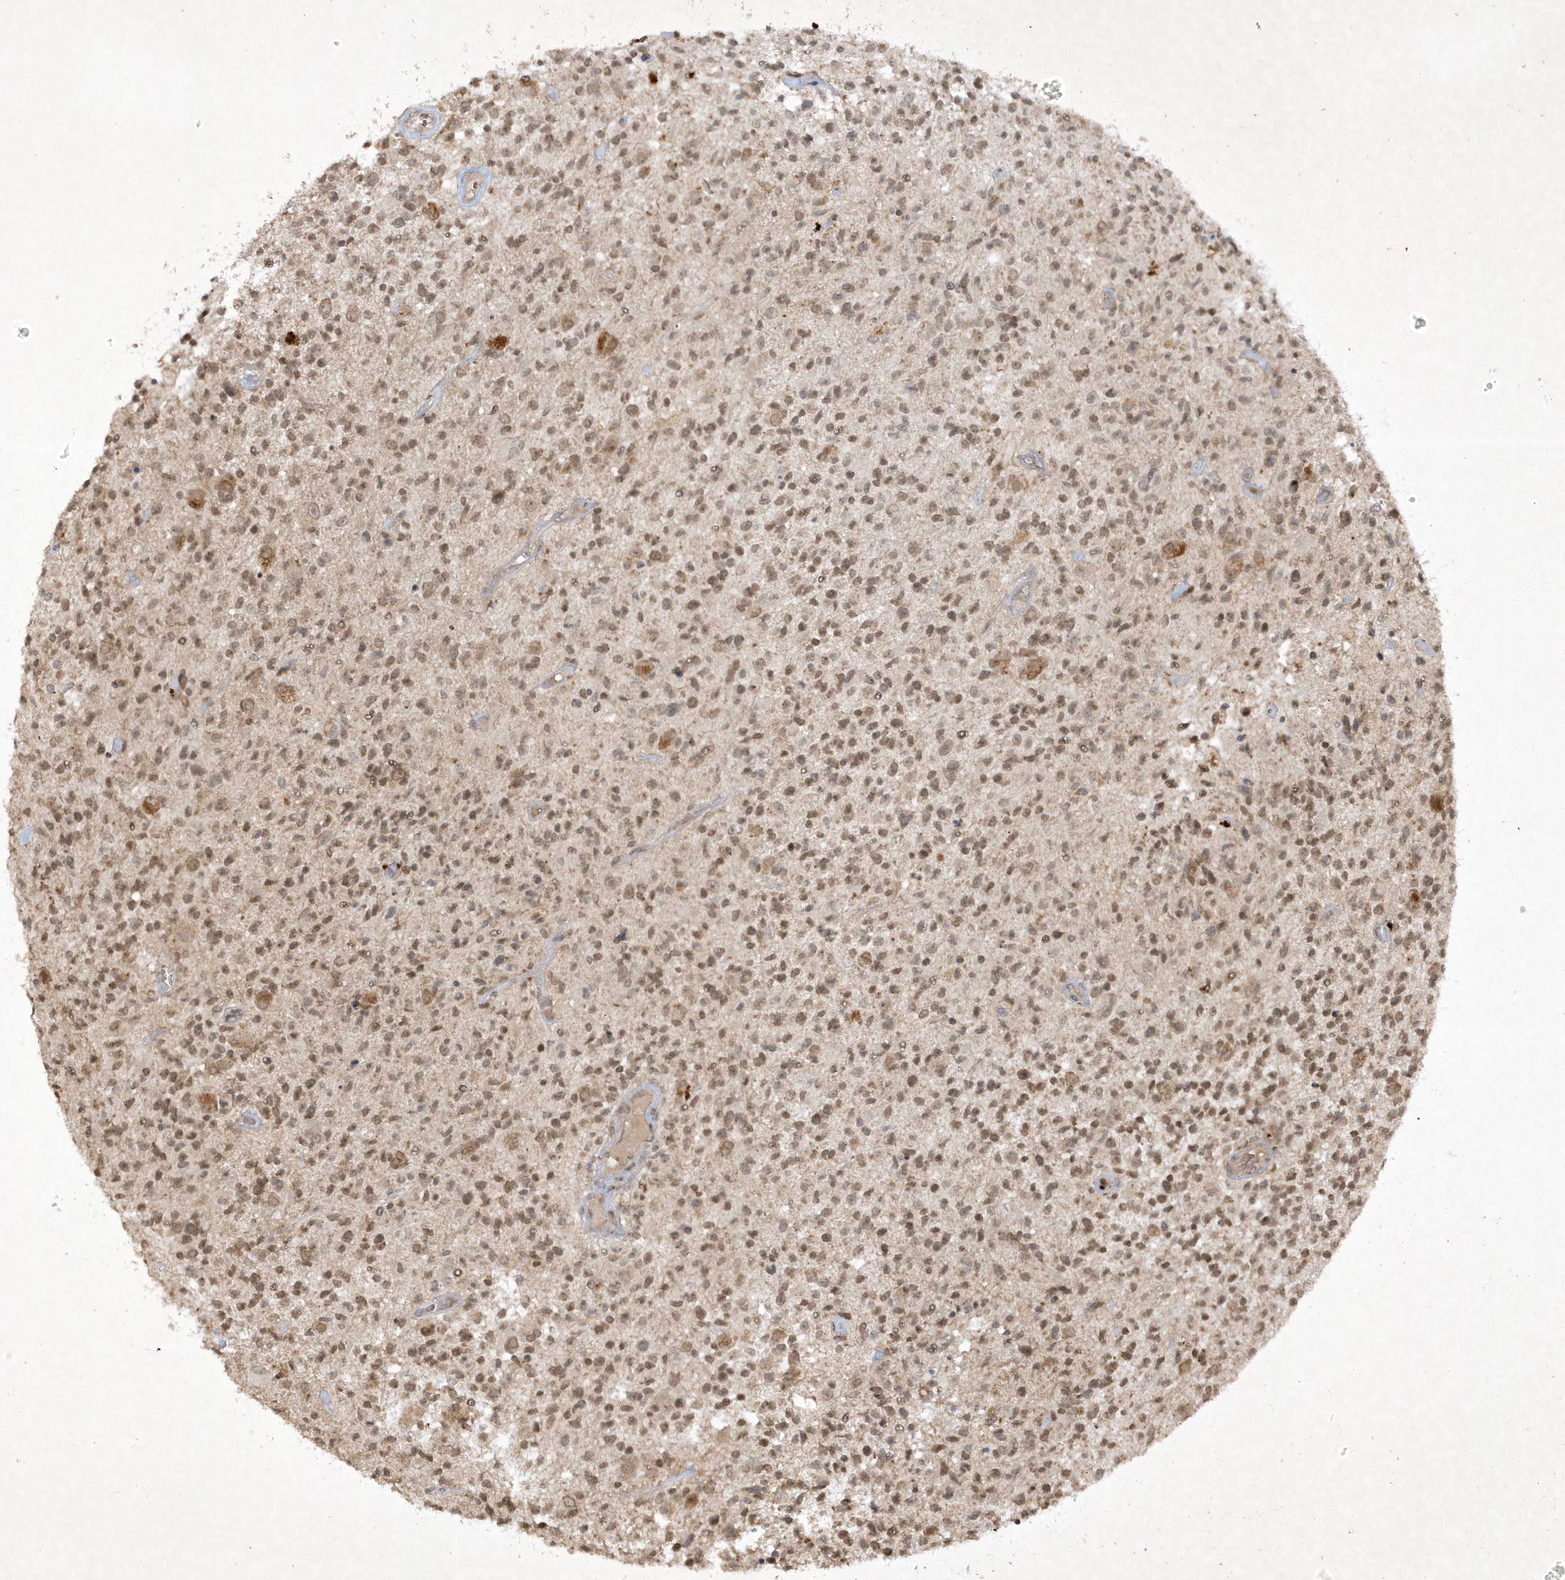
{"staining": {"intensity": "moderate", "quantity": ">75%", "location": "cytoplasmic/membranous,nuclear"}, "tissue": "glioma", "cell_type": "Tumor cells", "image_type": "cancer", "snomed": [{"axis": "morphology", "description": "Glioma, malignant, High grade"}, {"axis": "morphology", "description": "Glioblastoma, NOS"}, {"axis": "topography", "description": "Brain"}], "caption": "A brown stain labels moderate cytoplasmic/membranous and nuclear positivity of a protein in high-grade glioma (malignant) tumor cells. The protein of interest is shown in brown color, while the nuclei are stained blue.", "gene": "ZNF213", "patient": {"sex": "male", "age": 60}}